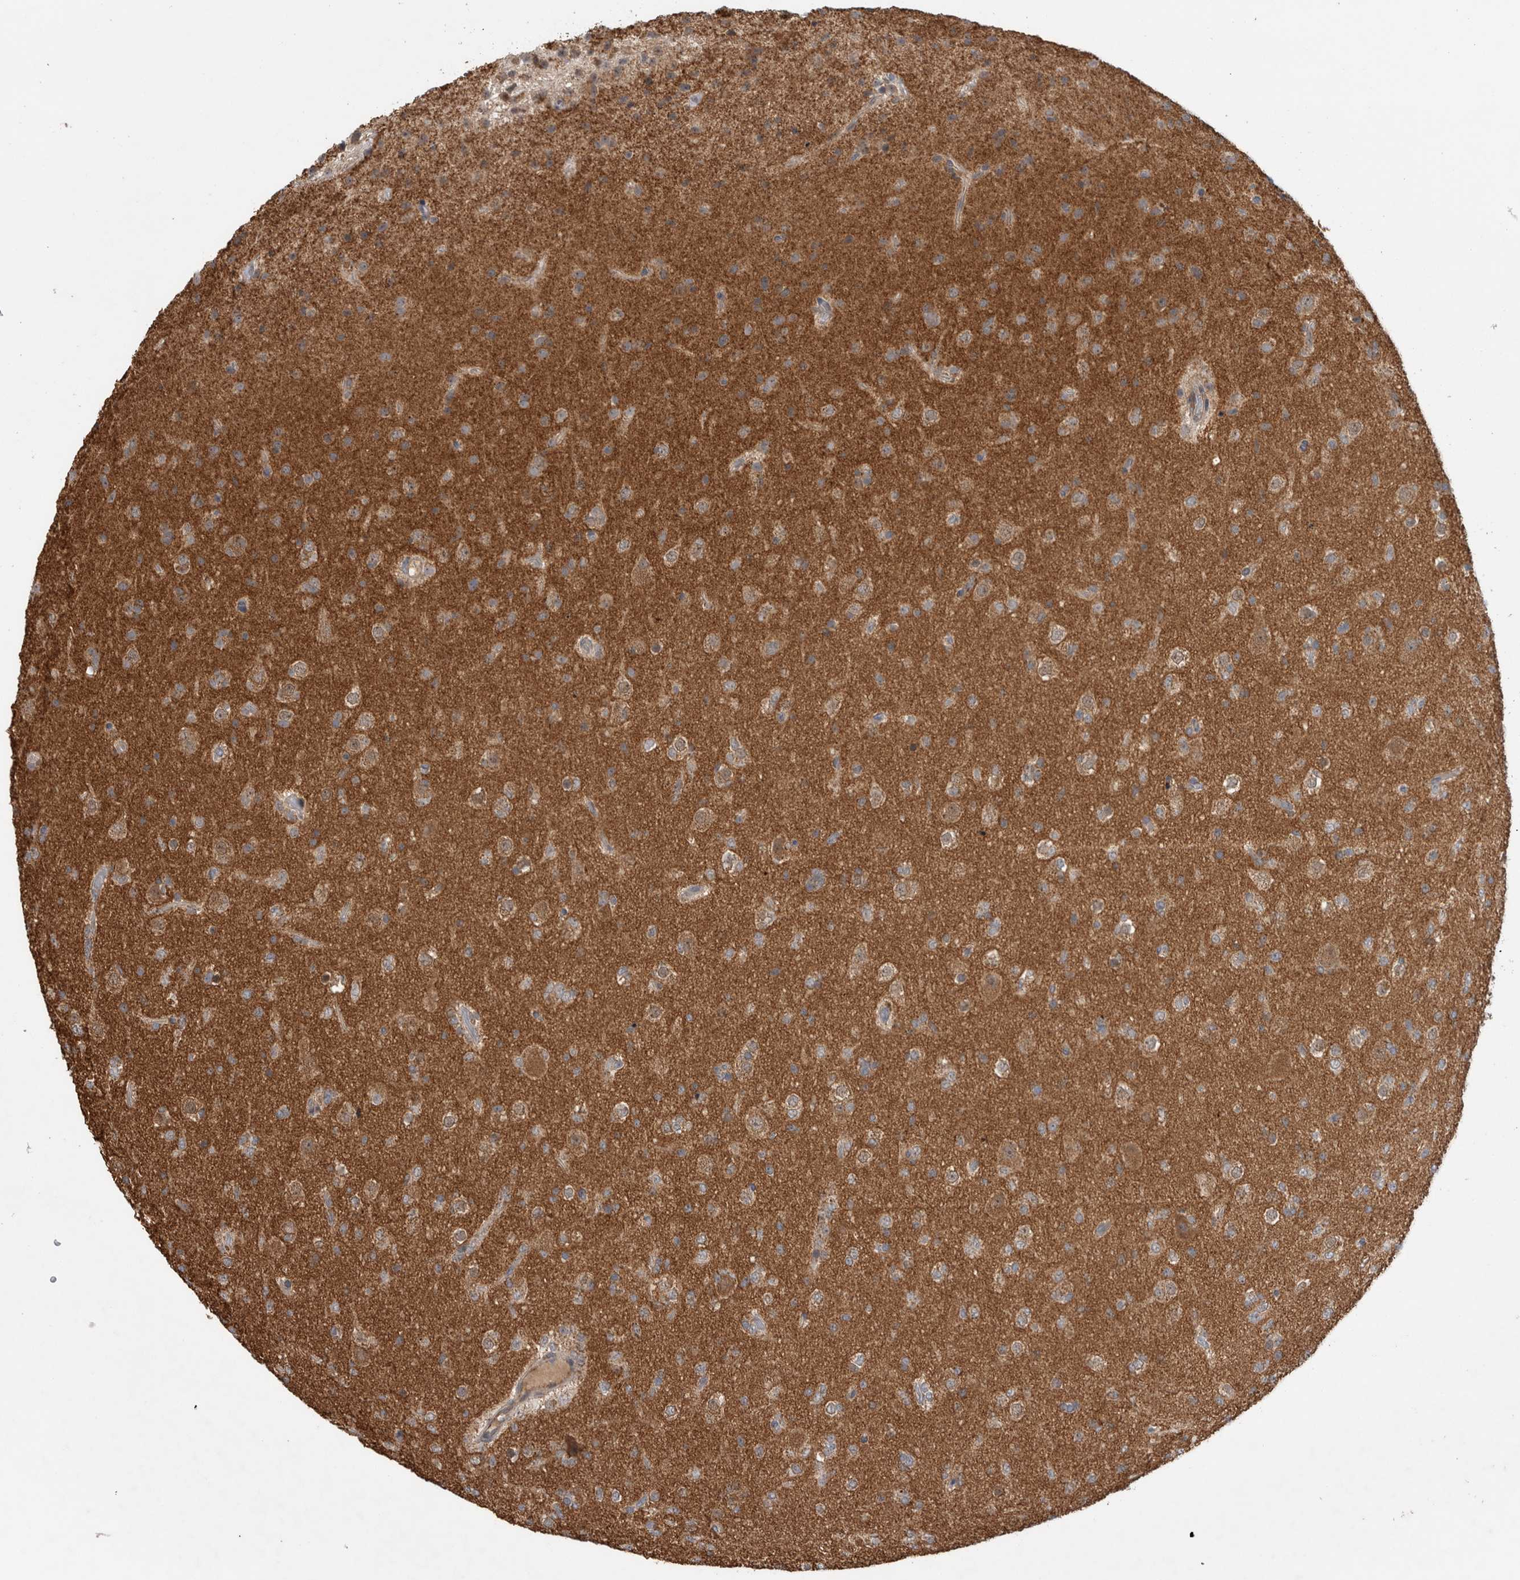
{"staining": {"intensity": "moderate", "quantity": ">75%", "location": "cytoplasmic/membranous"}, "tissue": "glioma", "cell_type": "Tumor cells", "image_type": "cancer", "snomed": [{"axis": "morphology", "description": "Glioma, malignant, Low grade"}, {"axis": "topography", "description": "Brain"}], "caption": "Human malignant glioma (low-grade) stained with a brown dye reveals moderate cytoplasmic/membranous positive staining in about >75% of tumor cells.", "gene": "ADGRL3", "patient": {"sex": "male", "age": 65}}